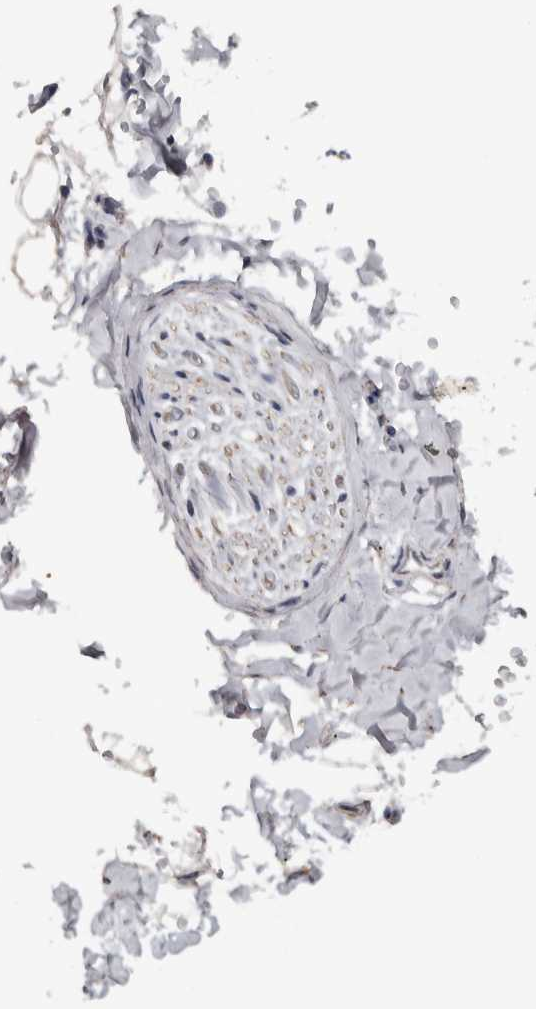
{"staining": {"intensity": "negative", "quantity": "none", "location": "none"}, "tissue": "adipose tissue", "cell_type": "Adipocytes", "image_type": "normal", "snomed": [{"axis": "morphology", "description": "Normal tissue, NOS"}, {"axis": "topography", "description": "Cartilage tissue"}, {"axis": "topography", "description": "Bronchus"}], "caption": "Immunohistochemistry histopathology image of benign adipose tissue: human adipose tissue stained with DAB demonstrates no significant protein staining in adipocytes. (Brightfield microscopy of DAB (3,3'-diaminobenzidine) immunohistochemistry at high magnification).", "gene": "NECAB1", "patient": {"sex": "female", "age": 73}}